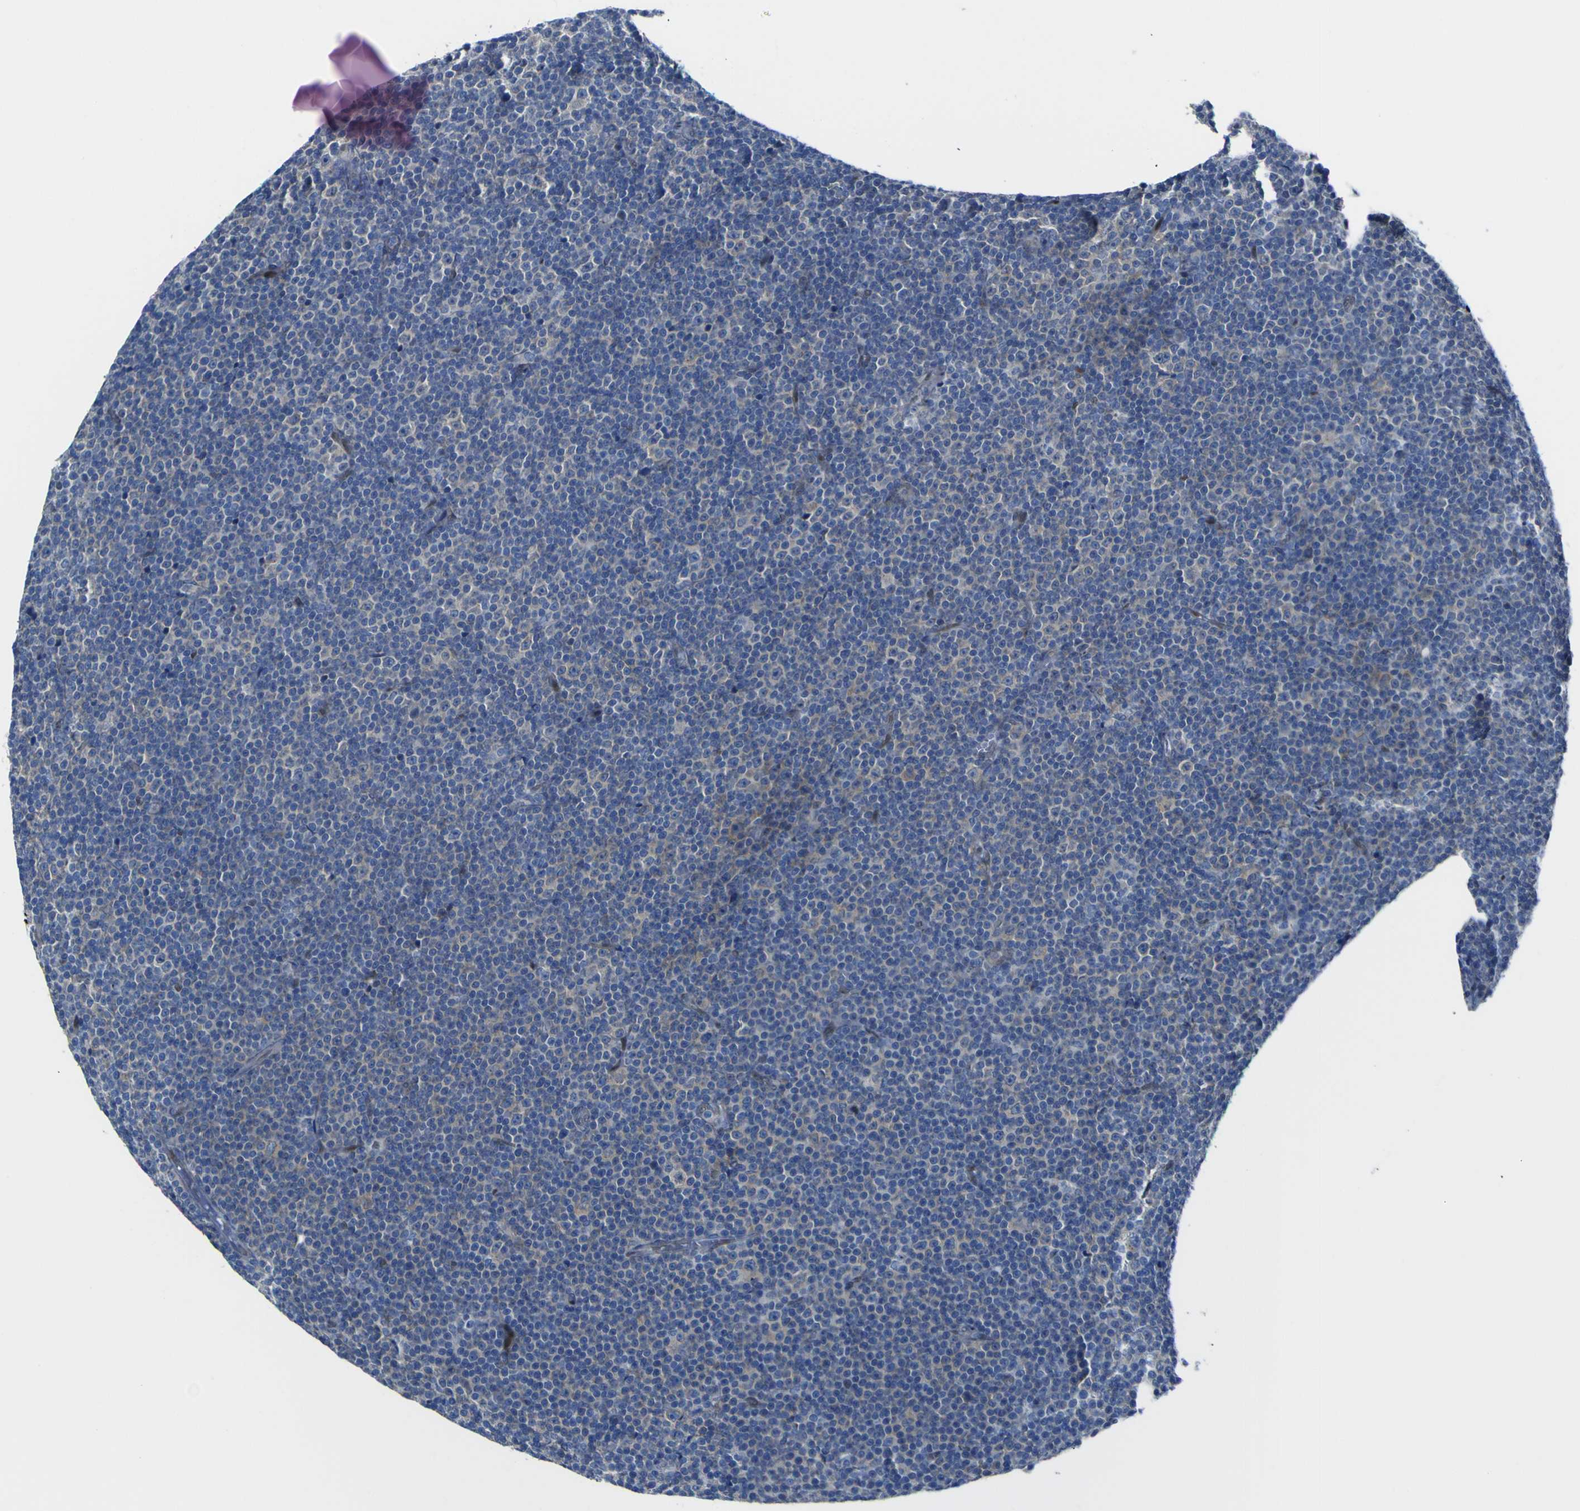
{"staining": {"intensity": "moderate", "quantity": "25%-75%", "location": "cytoplasmic/membranous"}, "tissue": "lymphoma", "cell_type": "Tumor cells", "image_type": "cancer", "snomed": [{"axis": "morphology", "description": "Malignant lymphoma, non-Hodgkin's type, Low grade"}, {"axis": "topography", "description": "Lymph node"}], "caption": "Human lymphoma stained with a brown dye demonstrates moderate cytoplasmic/membranous positive staining in approximately 25%-75% of tumor cells.", "gene": "LRRN1", "patient": {"sex": "female", "age": 67}}